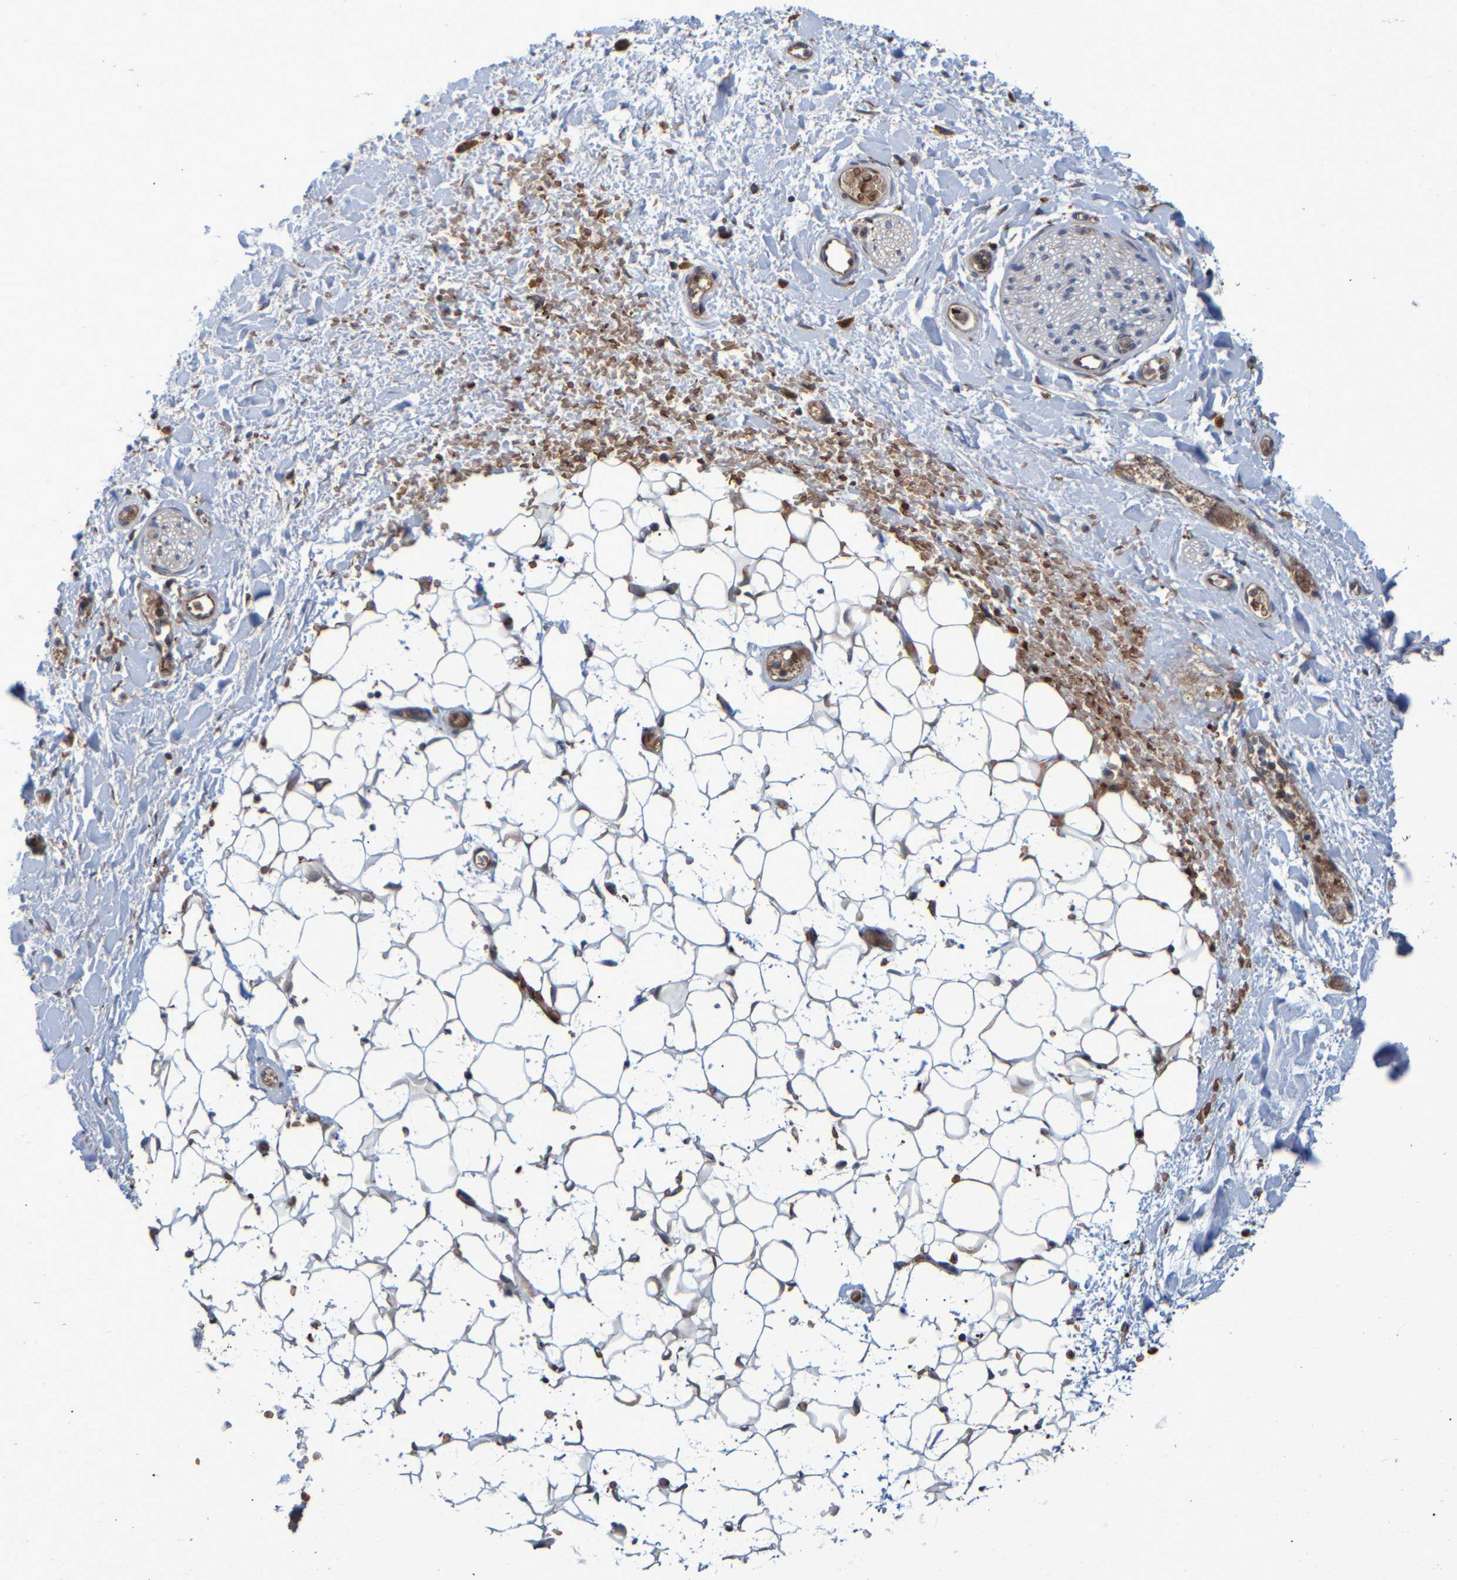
{"staining": {"intensity": "negative", "quantity": "none", "location": "none"}, "tissue": "adipose tissue", "cell_type": "Adipocytes", "image_type": "normal", "snomed": [{"axis": "morphology", "description": "Normal tissue, NOS"}, {"axis": "topography", "description": "Kidney"}, {"axis": "topography", "description": "Peripheral nerve tissue"}], "caption": "The micrograph demonstrates no staining of adipocytes in unremarkable adipose tissue. The staining is performed using DAB brown chromogen with nuclei counter-stained in using hematoxylin.", "gene": "SPAG5", "patient": {"sex": "male", "age": 7}}